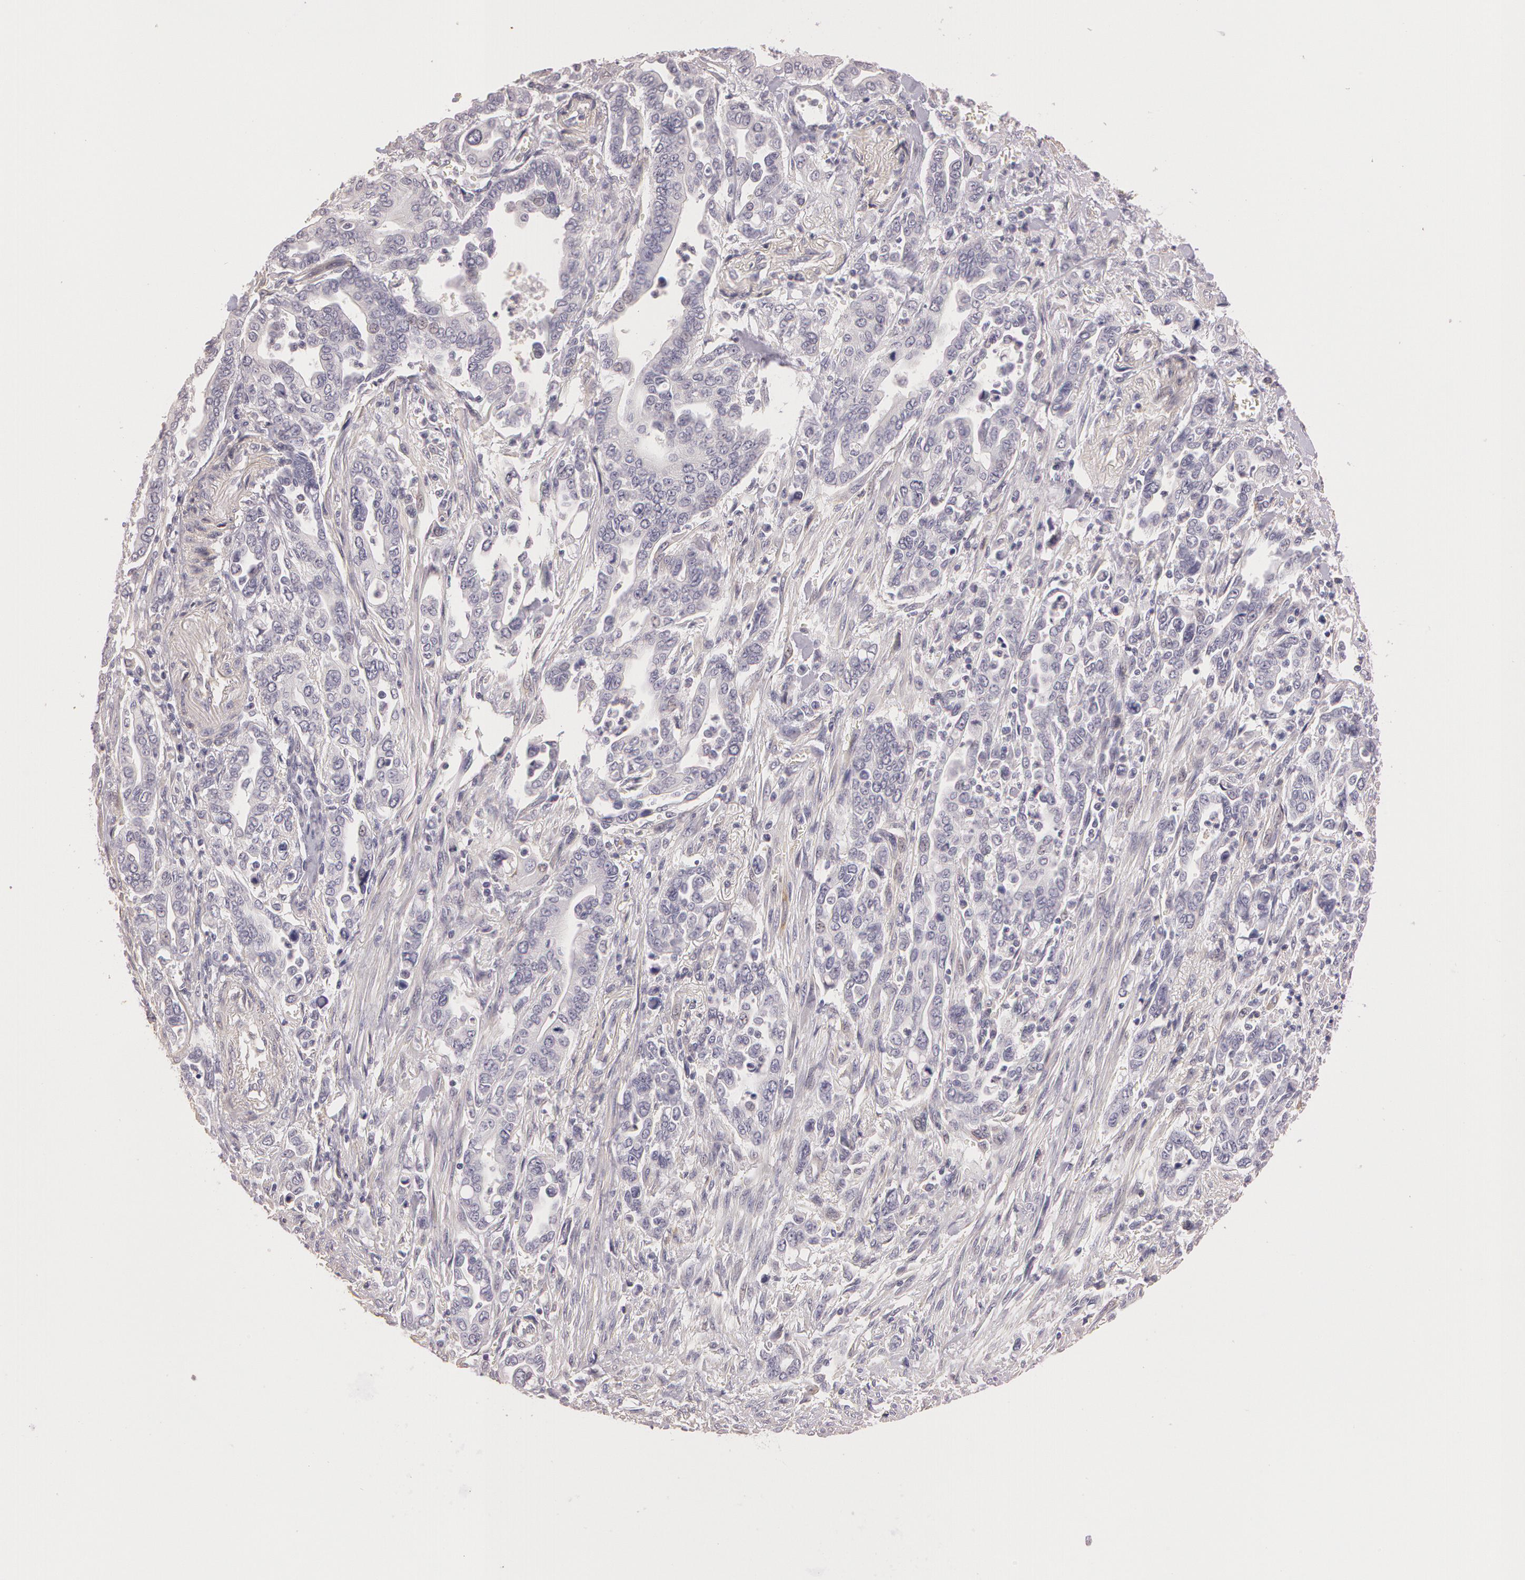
{"staining": {"intensity": "negative", "quantity": "none", "location": "none"}, "tissue": "pancreatic cancer", "cell_type": "Tumor cells", "image_type": "cancer", "snomed": [{"axis": "morphology", "description": "Adenocarcinoma, NOS"}, {"axis": "topography", "description": "Pancreas"}], "caption": "IHC of adenocarcinoma (pancreatic) reveals no staining in tumor cells. Brightfield microscopy of immunohistochemistry (IHC) stained with DAB (brown) and hematoxylin (blue), captured at high magnification.", "gene": "G2E3", "patient": {"sex": "female", "age": 57}}